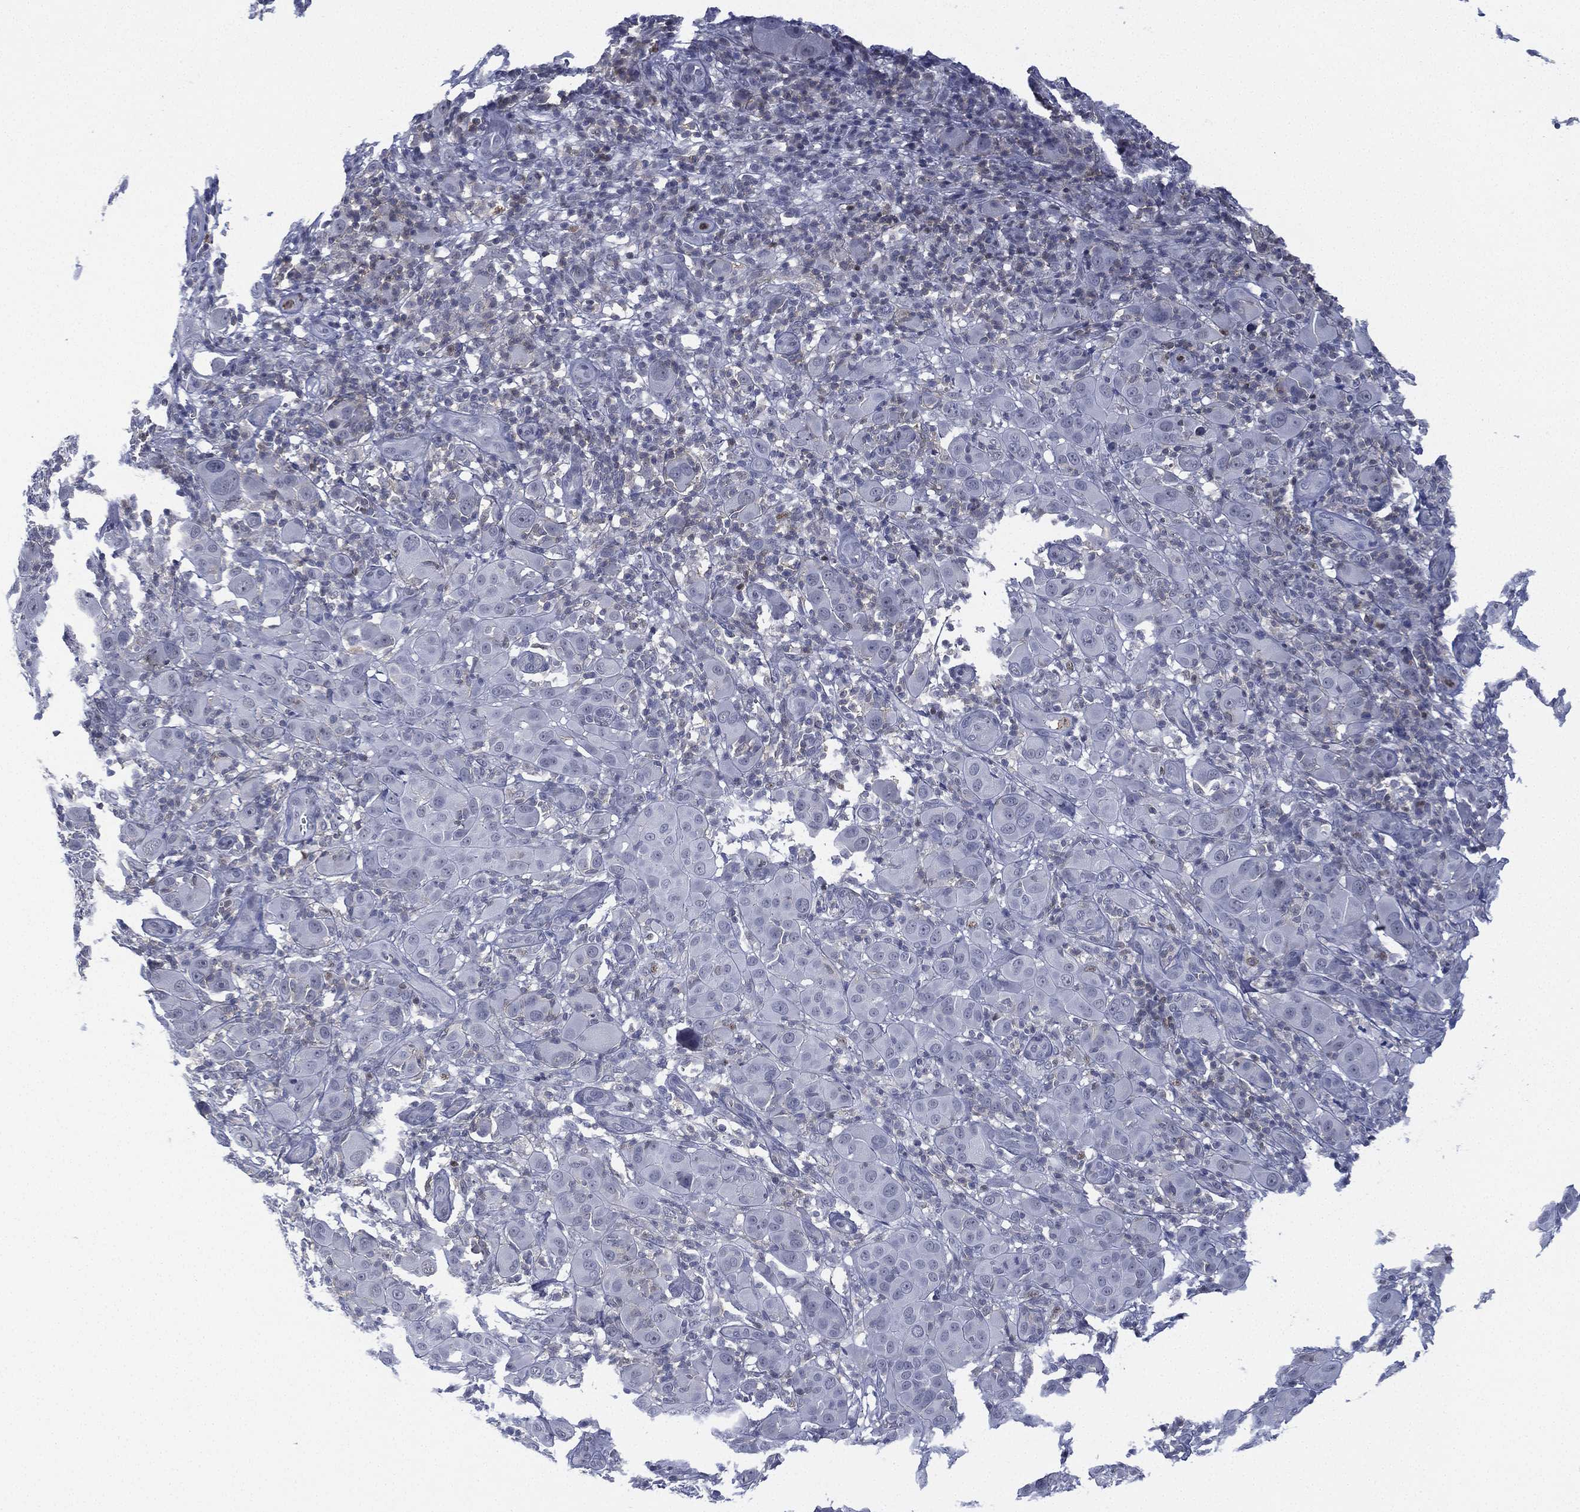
{"staining": {"intensity": "negative", "quantity": "none", "location": "none"}, "tissue": "melanoma", "cell_type": "Tumor cells", "image_type": "cancer", "snomed": [{"axis": "morphology", "description": "Malignant melanoma, NOS"}, {"axis": "topography", "description": "Skin"}], "caption": "Immunohistochemistry of malignant melanoma demonstrates no expression in tumor cells. The staining is performed using DAB (3,3'-diaminobenzidine) brown chromogen with nuclei counter-stained in using hematoxylin.", "gene": "ZNF711", "patient": {"sex": "female", "age": 87}}